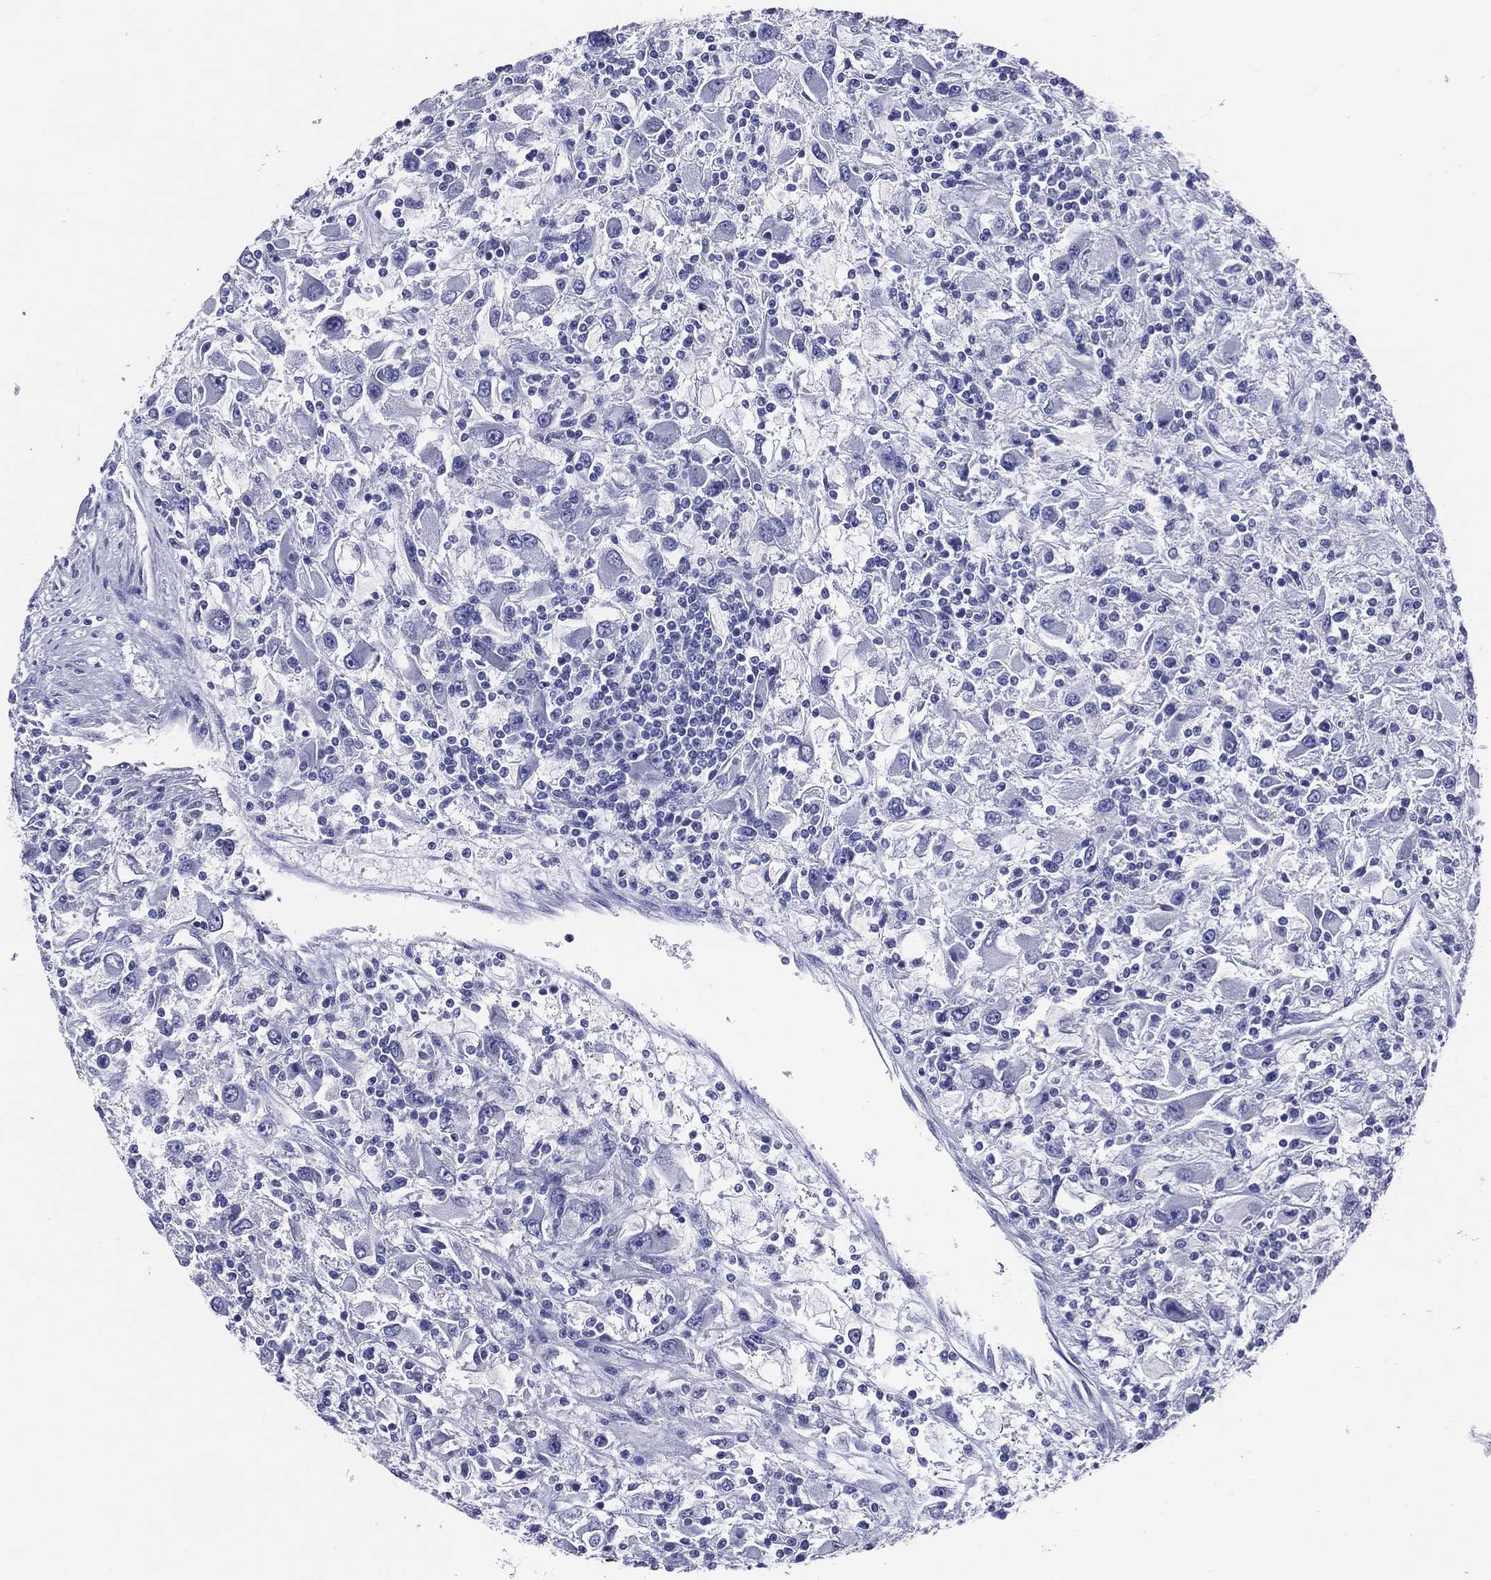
{"staining": {"intensity": "negative", "quantity": "none", "location": "none"}, "tissue": "renal cancer", "cell_type": "Tumor cells", "image_type": "cancer", "snomed": [{"axis": "morphology", "description": "Adenocarcinoma, NOS"}, {"axis": "topography", "description": "Kidney"}], "caption": "DAB (3,3'-diaminobenzidine) immunohistochemical staining of human renal cancer reveals no significant expression in tumor cells.", "gene": "ACE2", "patient": {"sex": "female", "age": 67}}